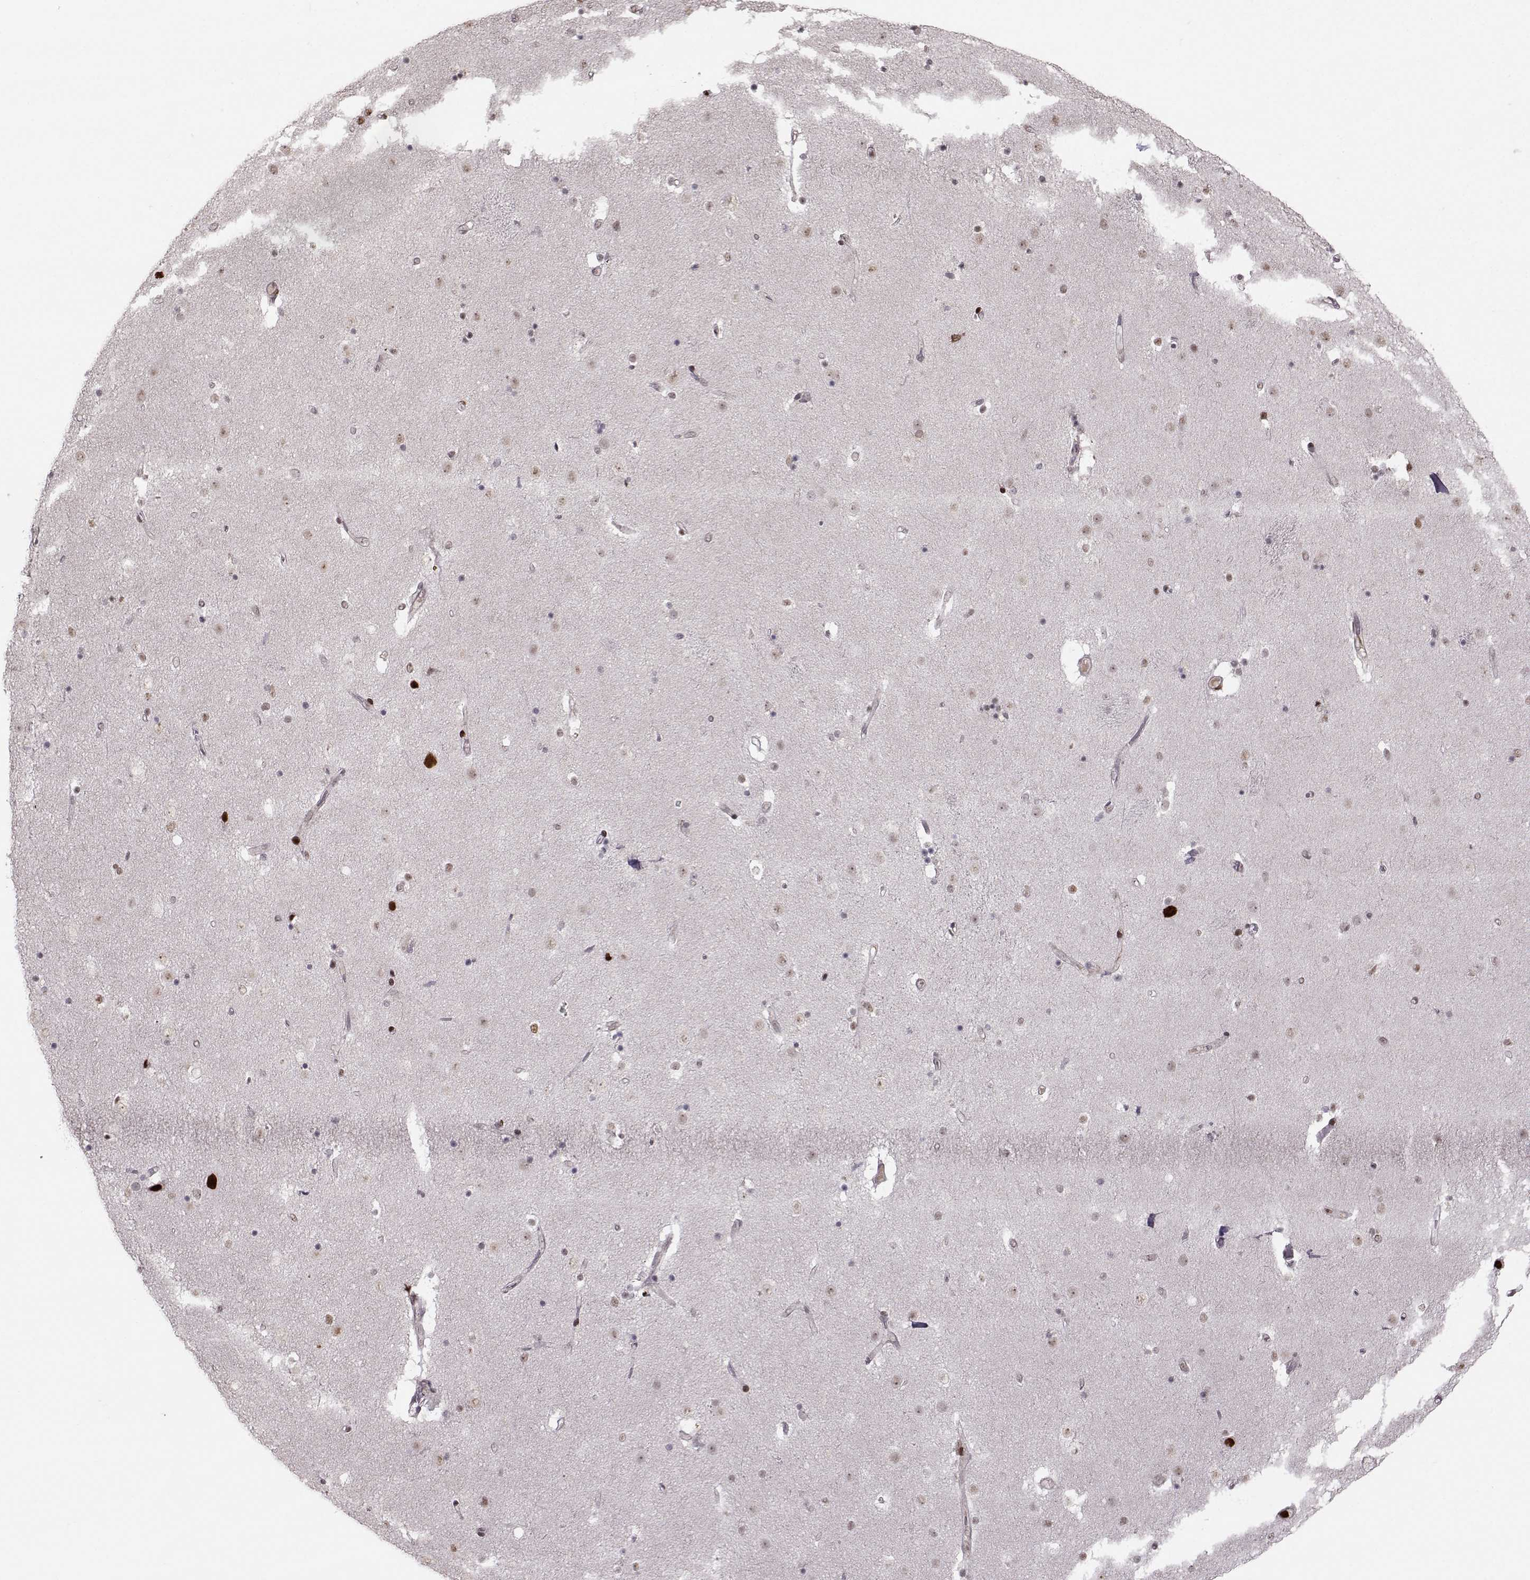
{"staining": {"intensity": "moderate", "quantity": "<25%", "location": "nuclear"}, "tissue": "caudate", "cell_type": "Glial cells", "image_type": "normal", "snomed": [{"axis": "morphology", "description": "Normal tissue, NOS"}, {"axis": "topography", "description": "Lateral ventricle wall"}], "caption": "Immunohistochemistry (IHC) photomicrograph of normal human caudate stained for a protein (brown), which demonstrates low levels of moderate nuclear staining in approximately <25% of glial cells.", "gene": "SNAPC2", "patient": {"sex": "female", "age": 71}}